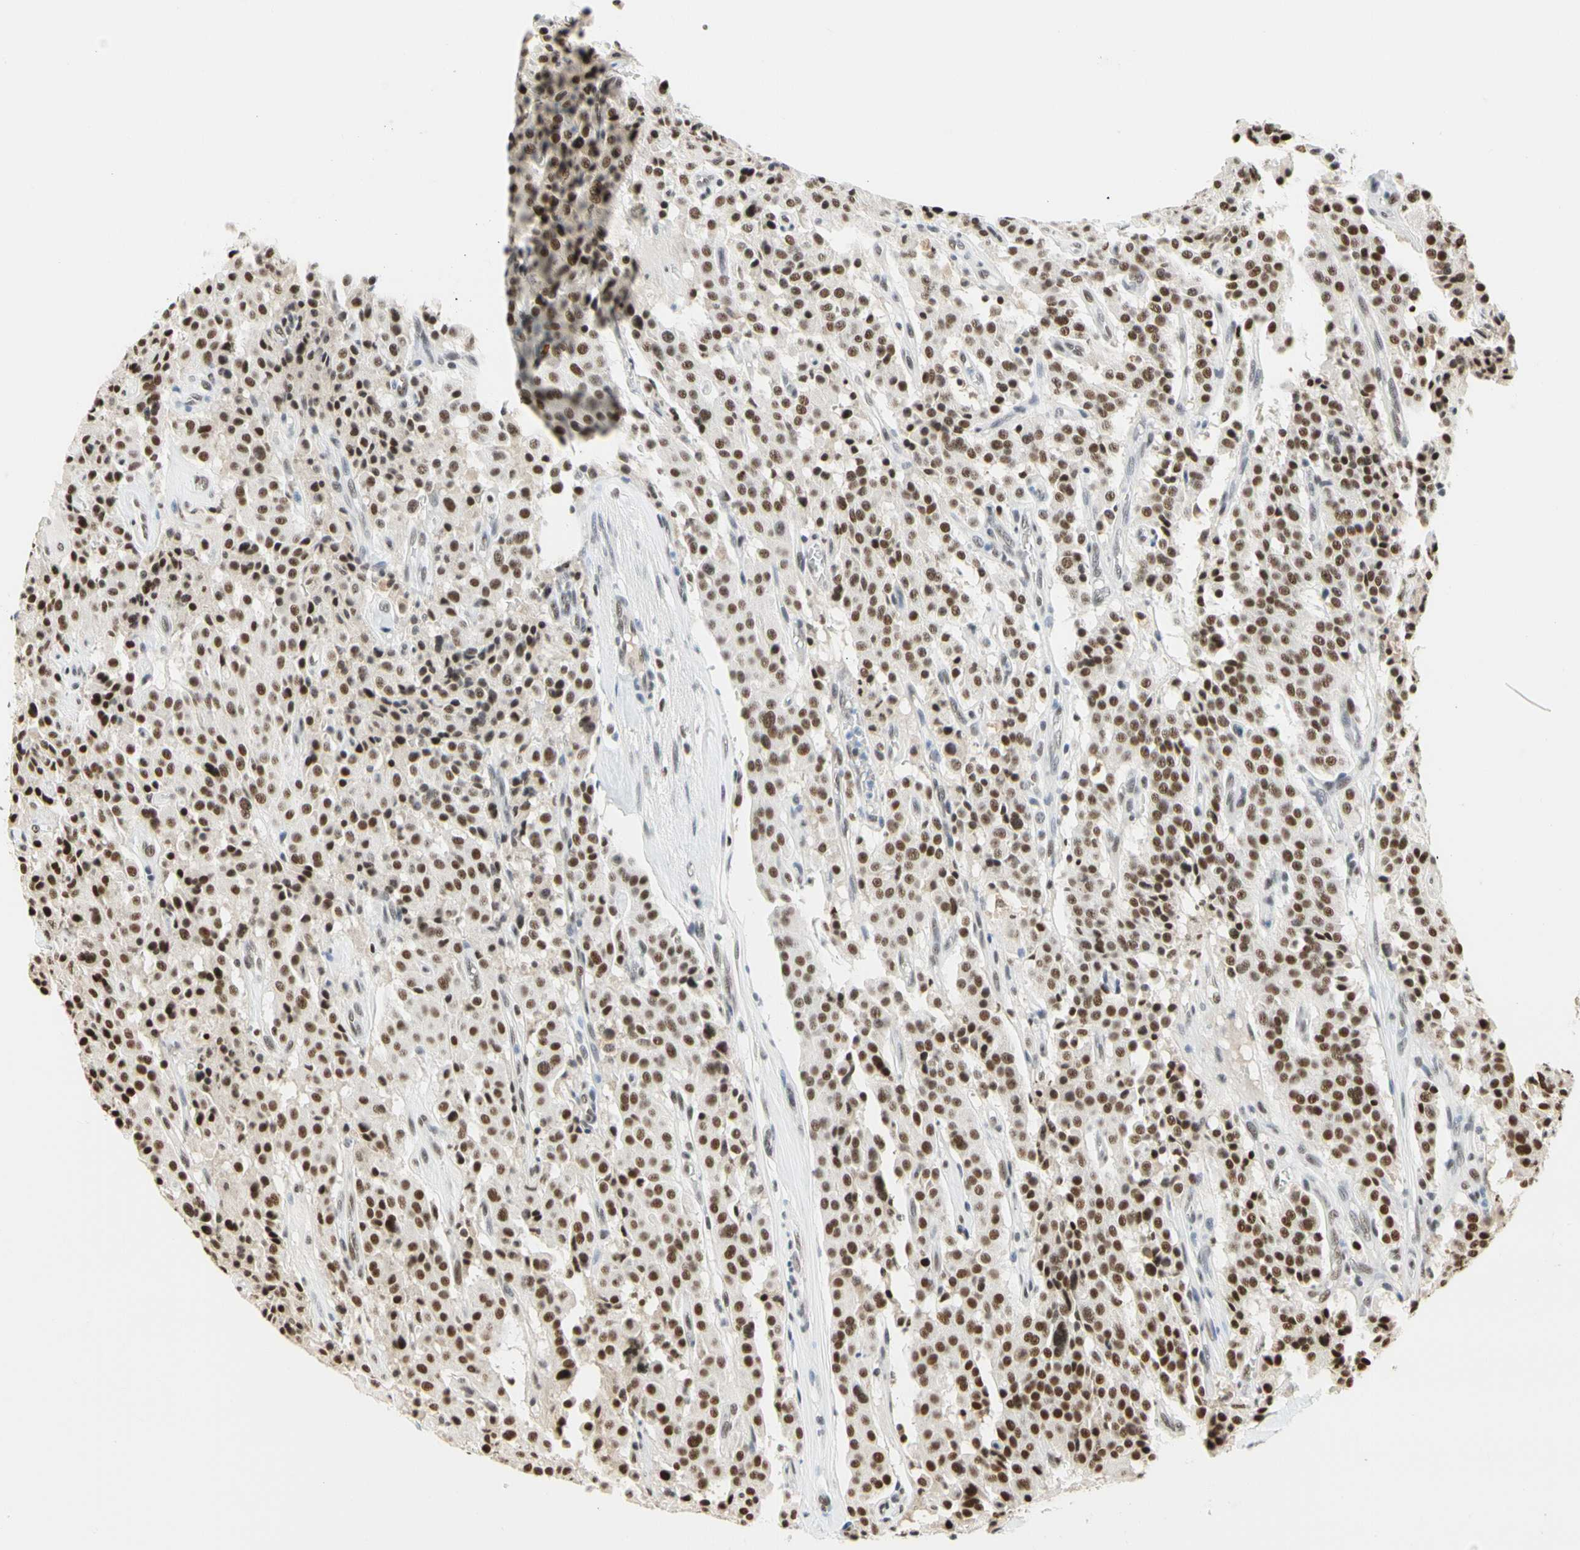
{"staining": {"intensity": "strong", "quantity": ">75%", "location": "nuclear"}, "tissue": "carcinoid", "cell_type": "Tumor cells", "image_type": "cancer", "snomed": [{"axis": "morphology", "description": "Carcinoid, malignant, NOS"}, {"axis": "topography", "description": "Lung"}], "caption": "Protein expression analysis of human malignant carcinoid reveals strong nuclear expression in about >75% of tumor cells.", "gene": "ZSCAN16", "patient": {"sex": "male", "age": 30}}